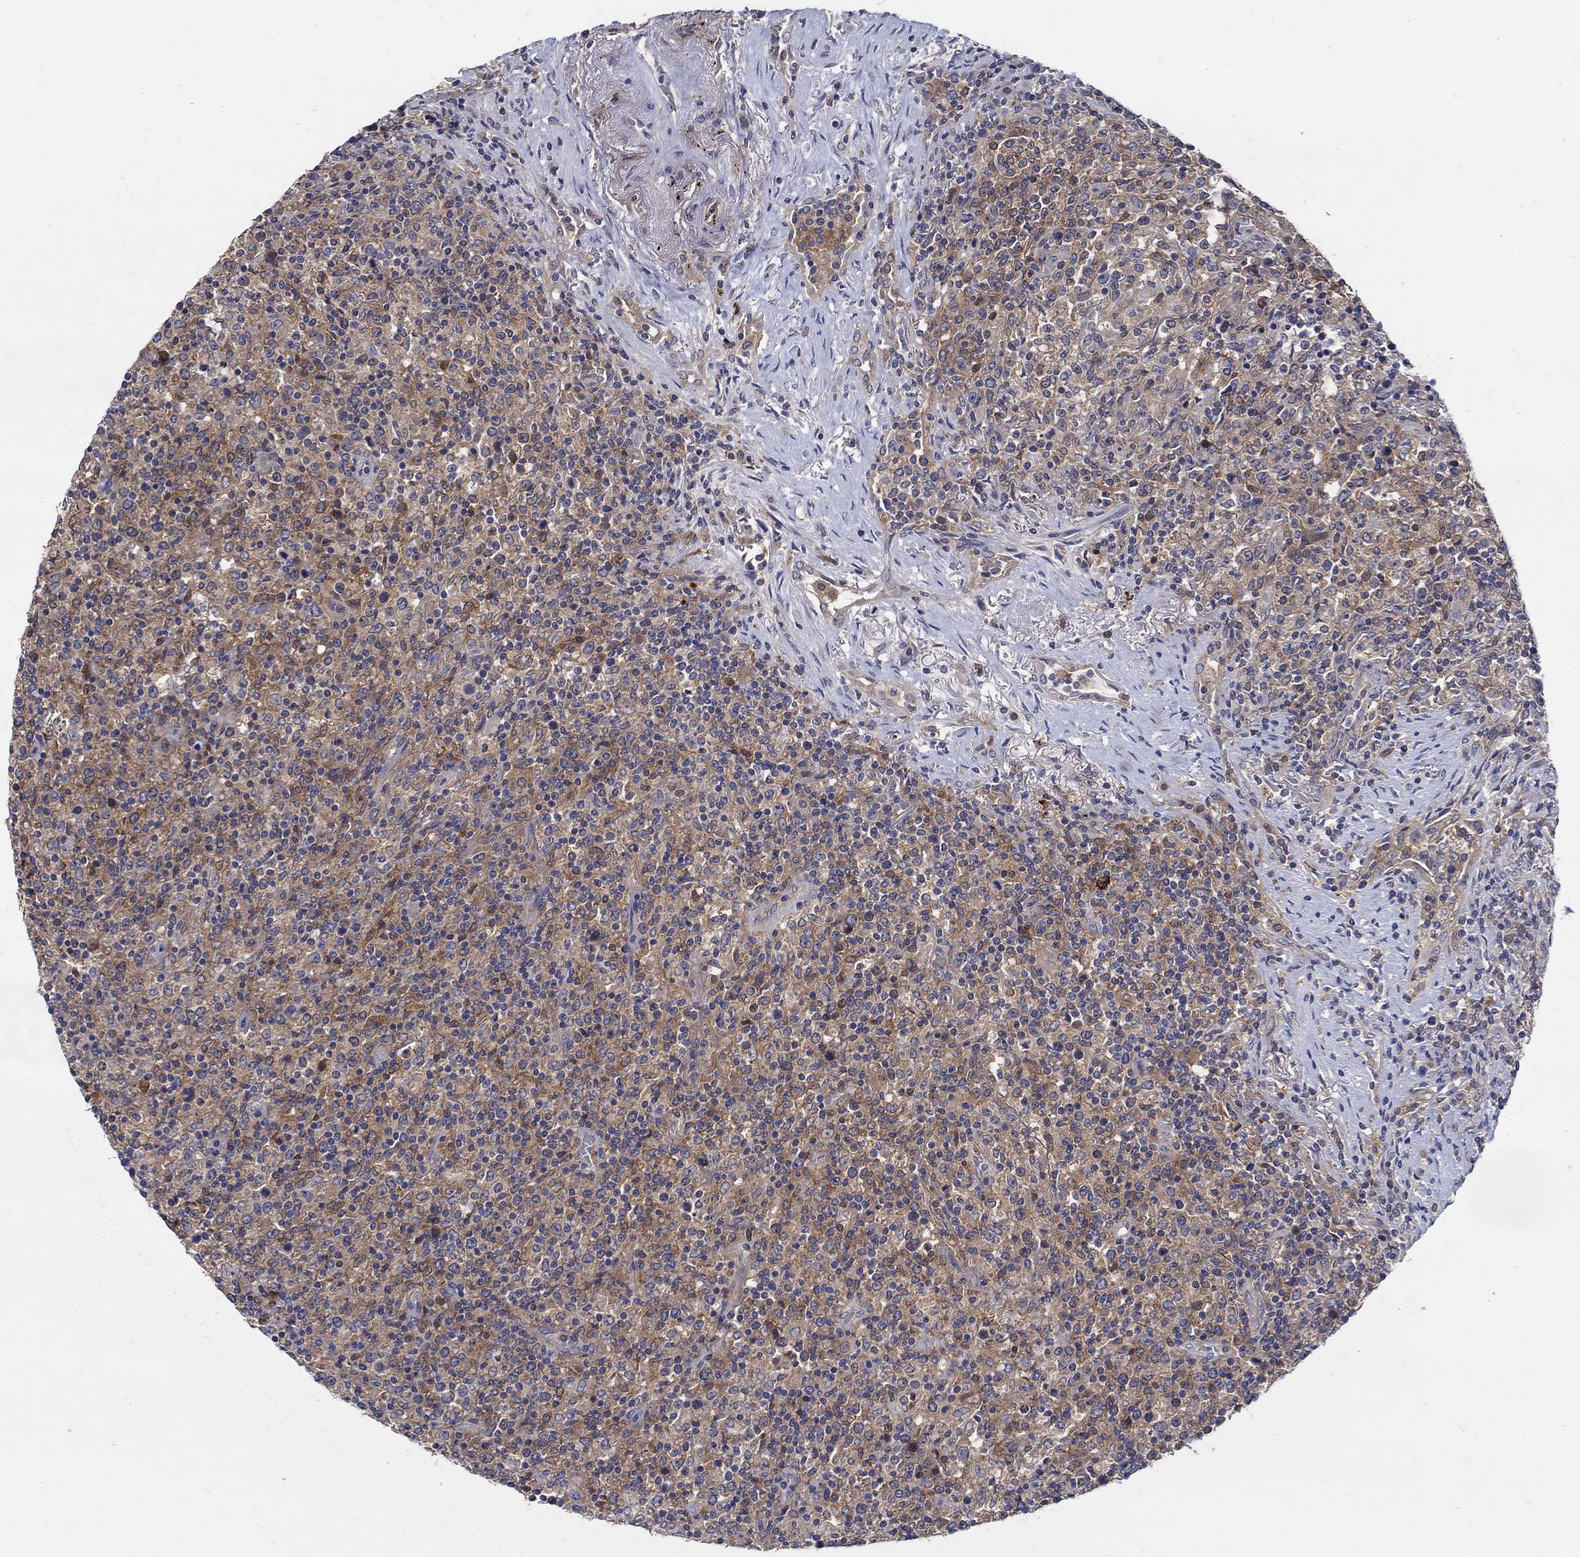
{"staining": {"intensity": "moderate", "quantity": "25%-75%", "location": "cytoplasmic/membranous"}, "tissue": "lymphoma", "cell_type": "Tumor cells", "image_type": "cancer", "snomed": [{"axis": "morphology", "description": "Malignant lymphoma, non-Hodgkin's type, High grade"}, {"axis": "topography", "description": "Lung"}], "caption": "Tumor cells show medium levels of moderate cytoplasmic/membranous staining in about 25%-75% of cells in human malignant lymphoma, non-Hodgkin's type (high-grade).", "gene": "MTHFR", "patient": {"sex": "male", "age": 79}}